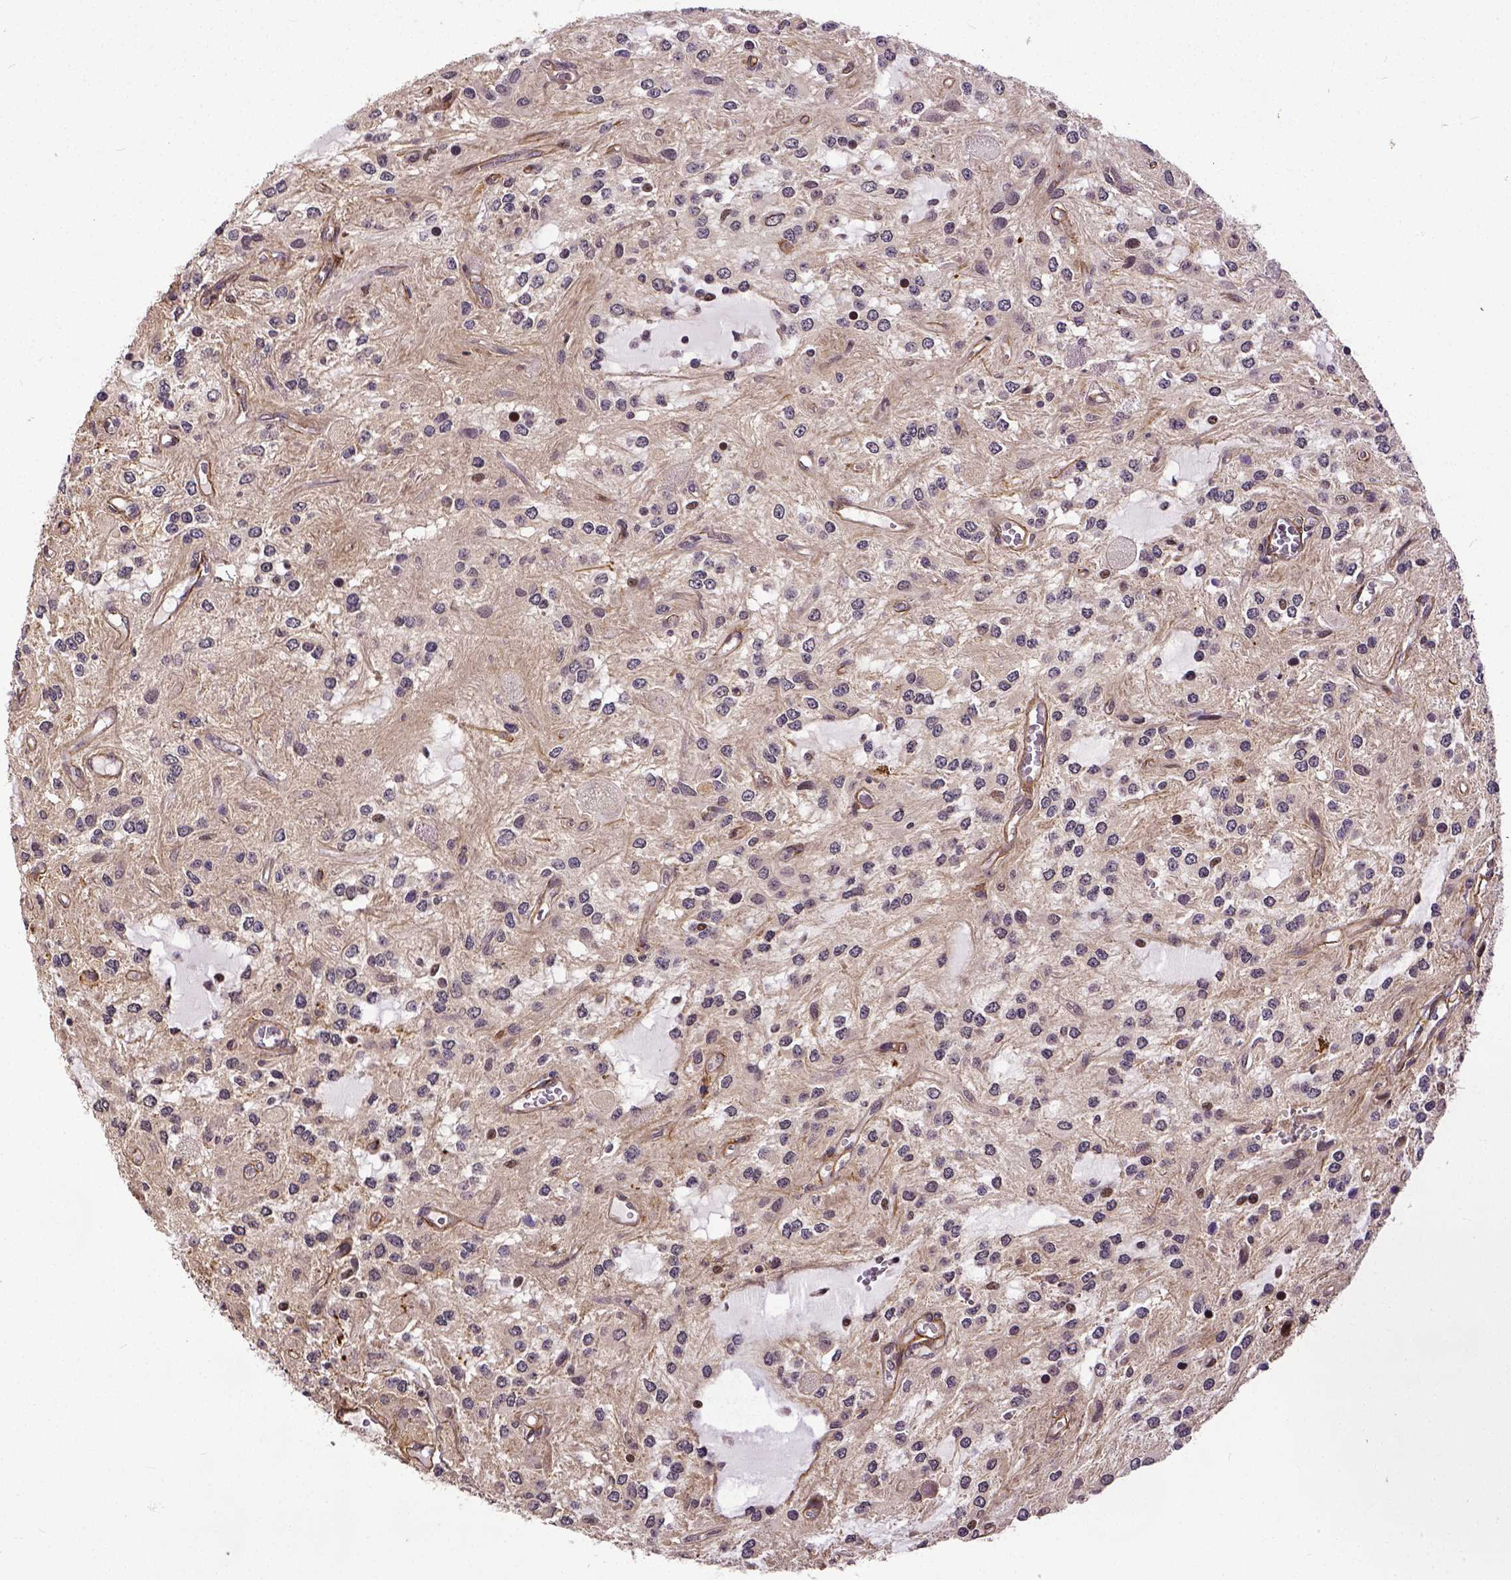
{"staining": {"intensity": "negative", "quantity": "none", "location": "none"}, "tissue": "glioma", "cell_type": "Tumor cells", "image_type": "cancer", "snomed": [{"axis": "morphology", "description": "Glioma, malignant, Low grade"}, {"axis": "topography", "description": "Cerebellum"}], "caption": "DAB (3,3'-diaminobenzidine) immunohistochemical staining of low-grade glioma (malignant) displays no significant positivity in tumor cells. (Immunohistochemistry, brightfield microscopy, high magnification).", "gene": "DICER1", "patient": {"sex": "female", "age": 14}}